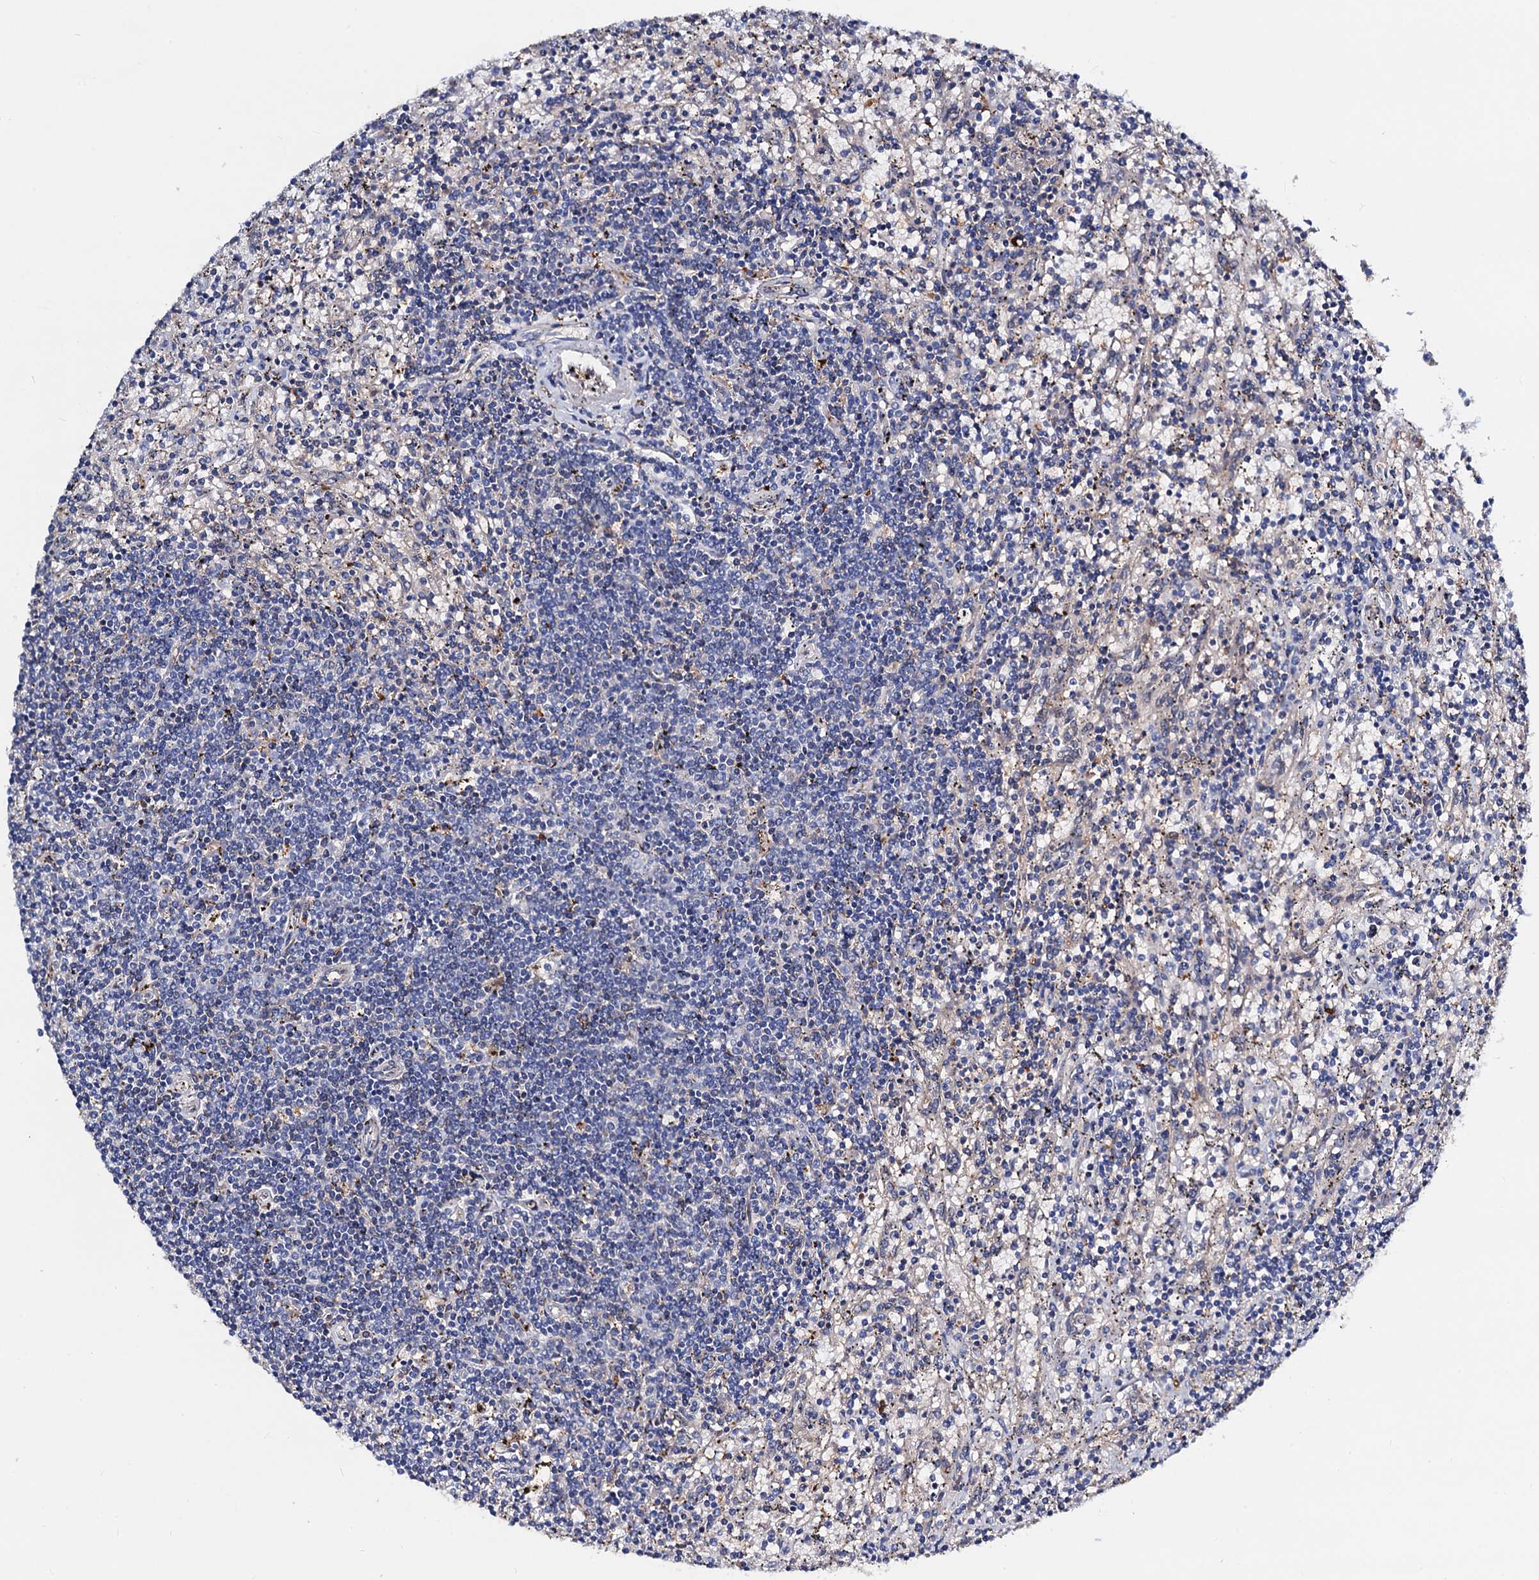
{"staining": {"intensity": "negative", "quantity": "none", "location": "none"}, "tissue": "lymphoma", "cell_type": "Tumor cells", "image_type": "cancer", "snomed": [{"axis": "morphology", "description": "Malignant lymphoma, non-Hodgkin's type, Low grade"}, {"axis": "topography", "description": "Spleen"}], "caption": "There is no significant staining in tumor cells of lymphoma.", "gene": "FREM3", "patient": {"sex": "male", "age": 76}}